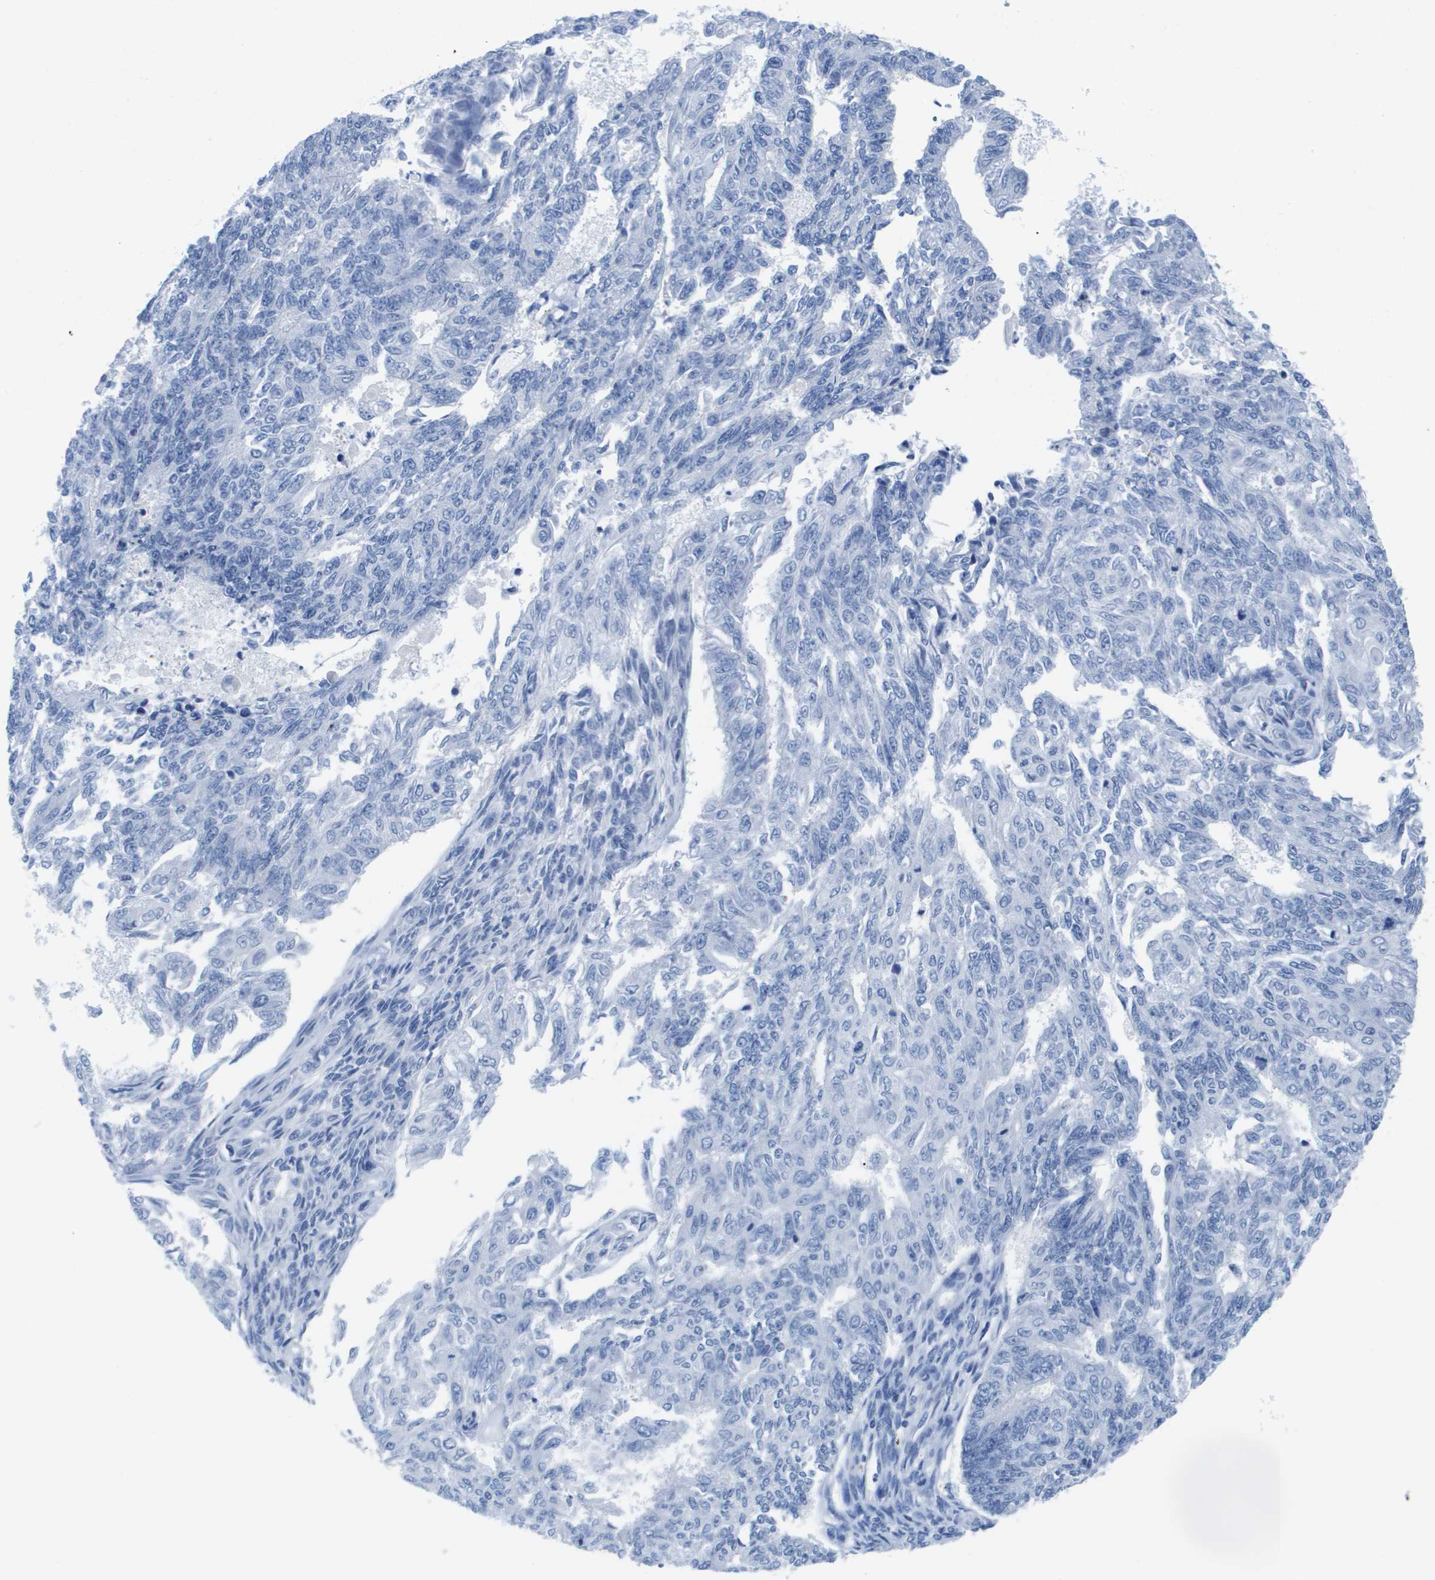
{"staining": {"intensity": "negative", "quantity": "none", "location": "none"}, "tissue": "endometrial cancer", "cell_type": "Tumor cells", "image_type": "cancer", "snomed": [{"axis": "morphology", "description": "Adenocarcinoma, NOS"}, {"axis": "topography", "description": "Endometrium"}], "caption": "DAB (3,3'-diaminobenzidine) immunohistochemical staining of adenocarcinoma (endometrial) displays no significant positivity in tumor cells. The staining was performed using DAB (3,3'-diaminobenzidine) to visualize the protein expression in brown, while the nuclei were stained in blue with hematoxylin (Magnification: 20x).", "gene": "APOA1", "patient": {"sex": "female", "age": 32}}